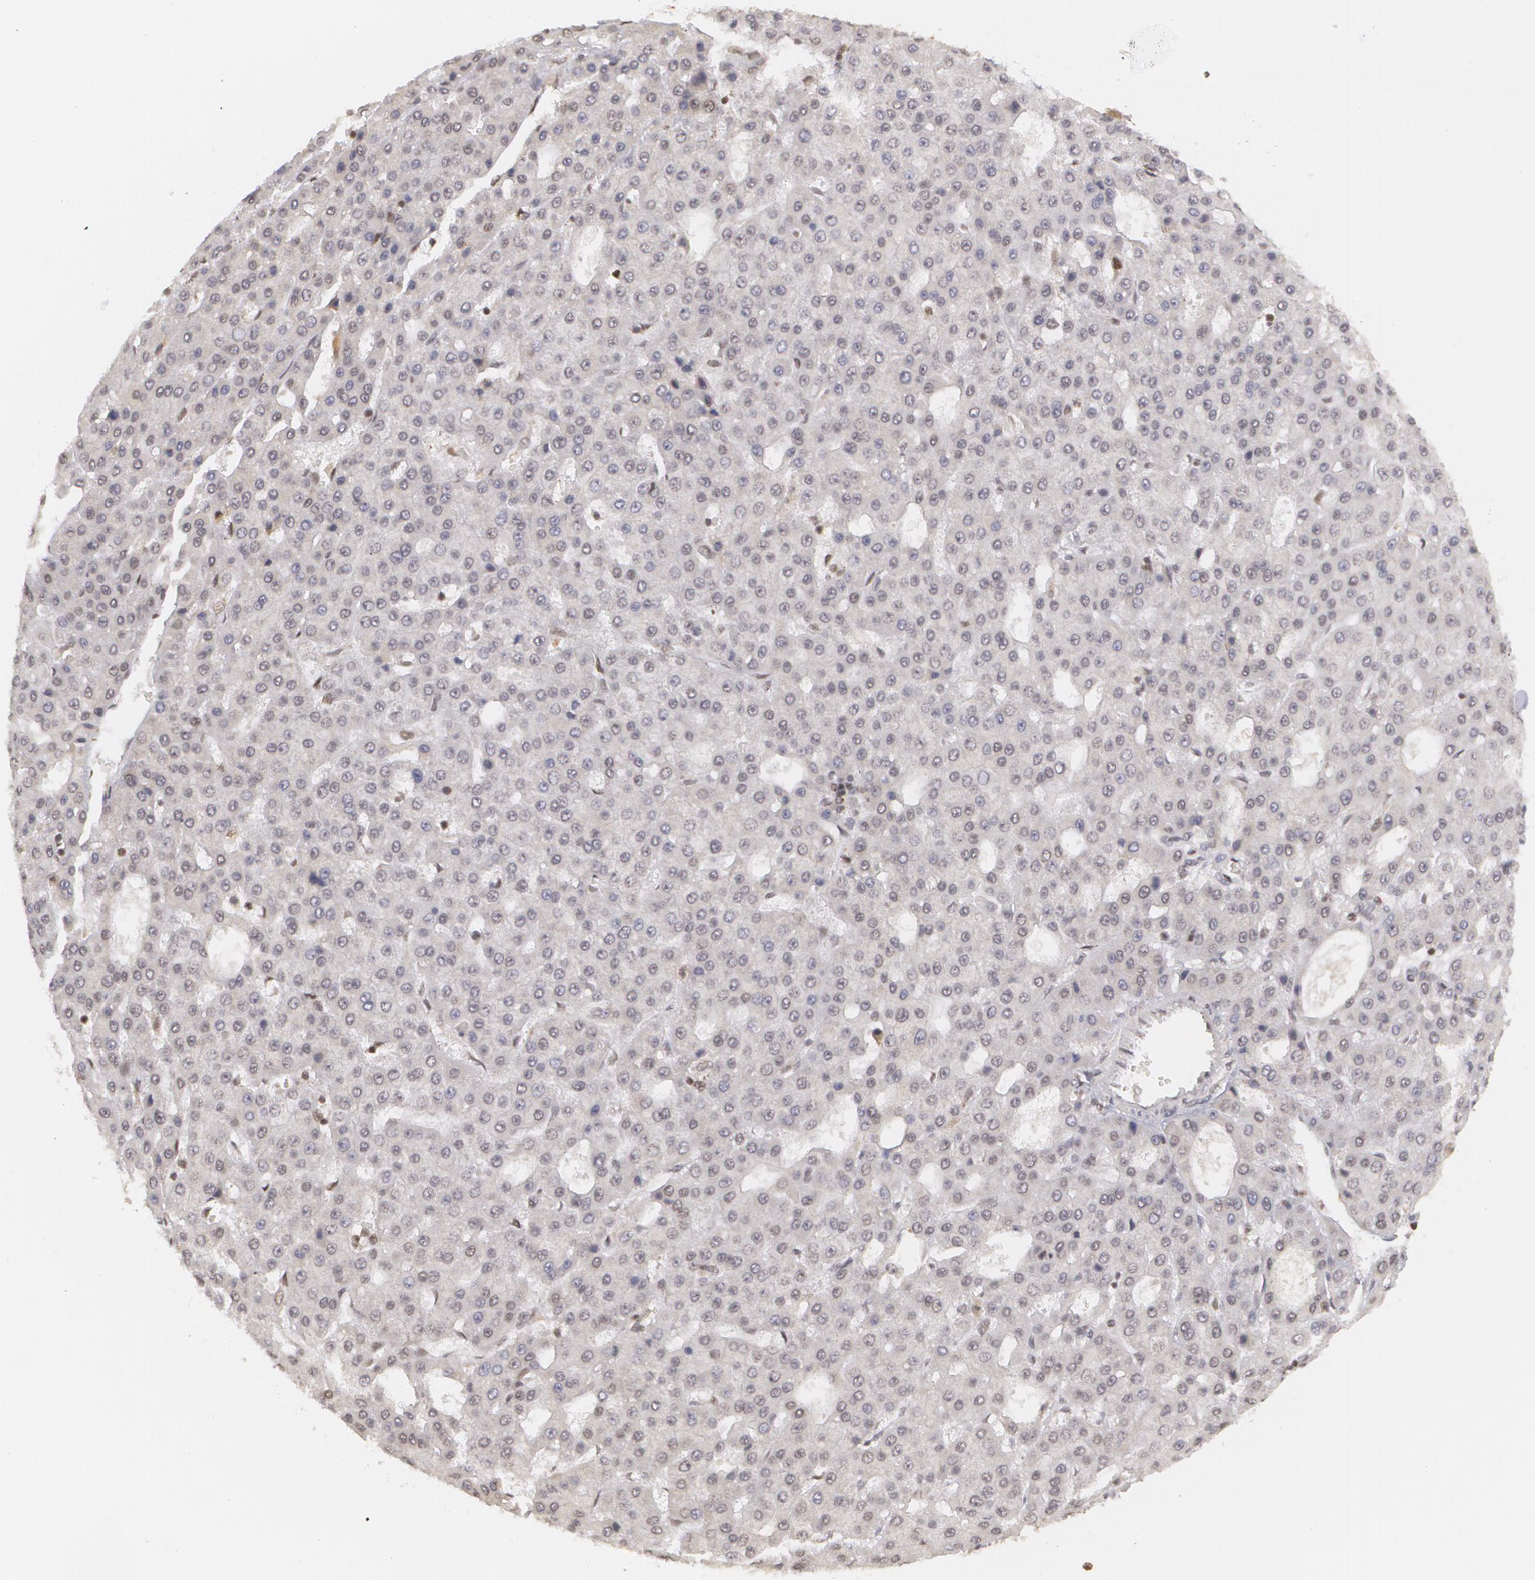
{"staining": {"intensity": "weak", "quantity": "<25%", "location": "nuclear"}, "tissue": "liver cancer", "cell_type": "Tumor cells", "image_type": "cancer", "snomed": [{"axis": "morphology", "description": "Carcinoma, Hepatocellular, NOS"}, {"axis": "topography", "description": "Liver"}], "caption": "Liver hepatocellular carcinoma stained for a protein using IHC shows no staining tumor cells.", "gene": "MXD1", "patient": {"sex": "male", "age": 47}}